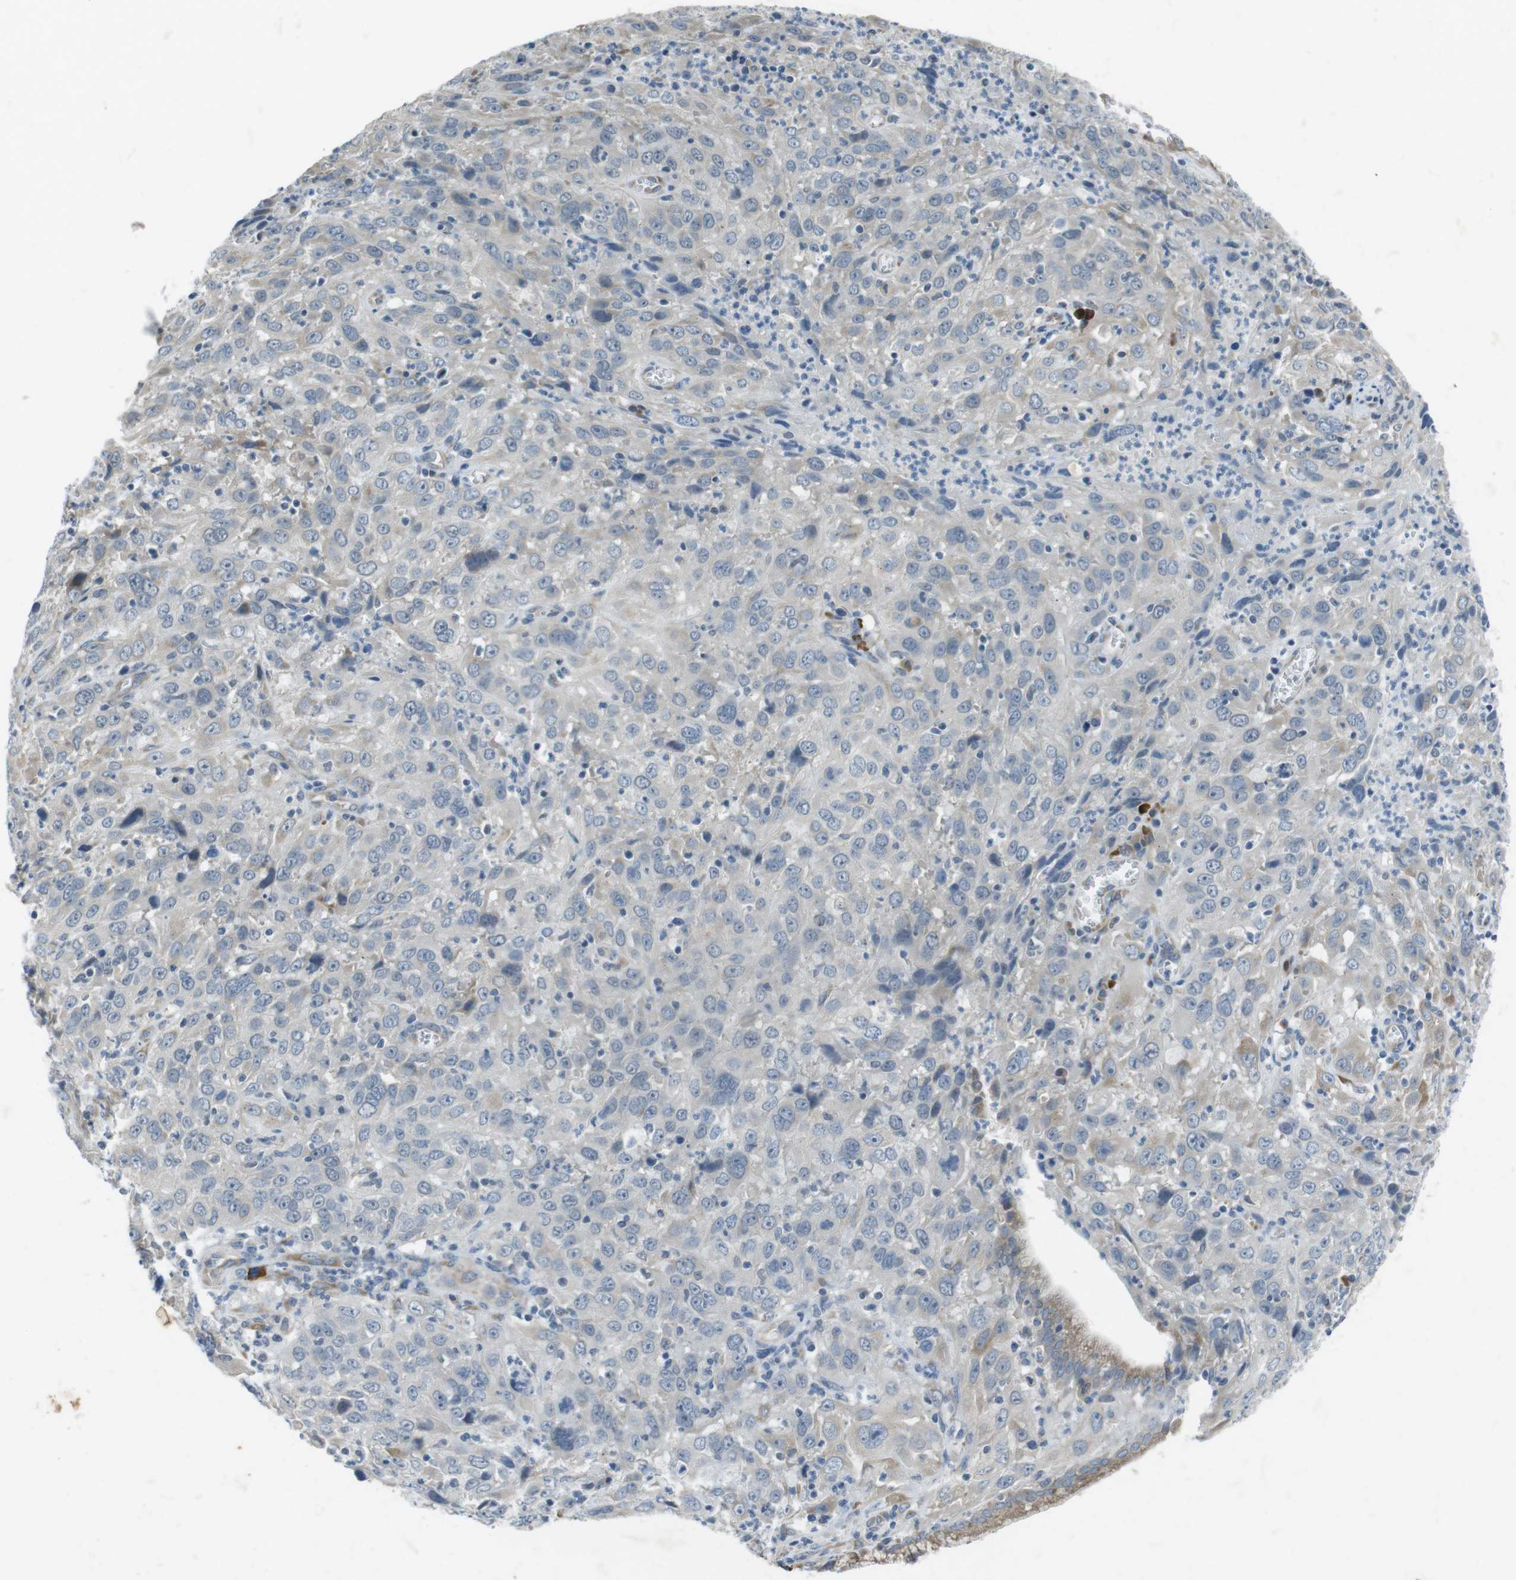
{"staining": {"intensity": "negative", "quantity": "none", "location": "none"}, "tissue": "cervical cancer", "cell_type": "Tumor cells", "image_type": "cancer", "snomed": [{"axis": "morphology", "description": "Squamous cell carcinoma, NOS"}, {"axis": "topography", "description": "Cervix"}], "caption": "There is no significant positivity in tumor cells of squamous cell carcinoma (cervical).", "gene": "FLCN", "patient": {"sex": "female", "age": 32}}